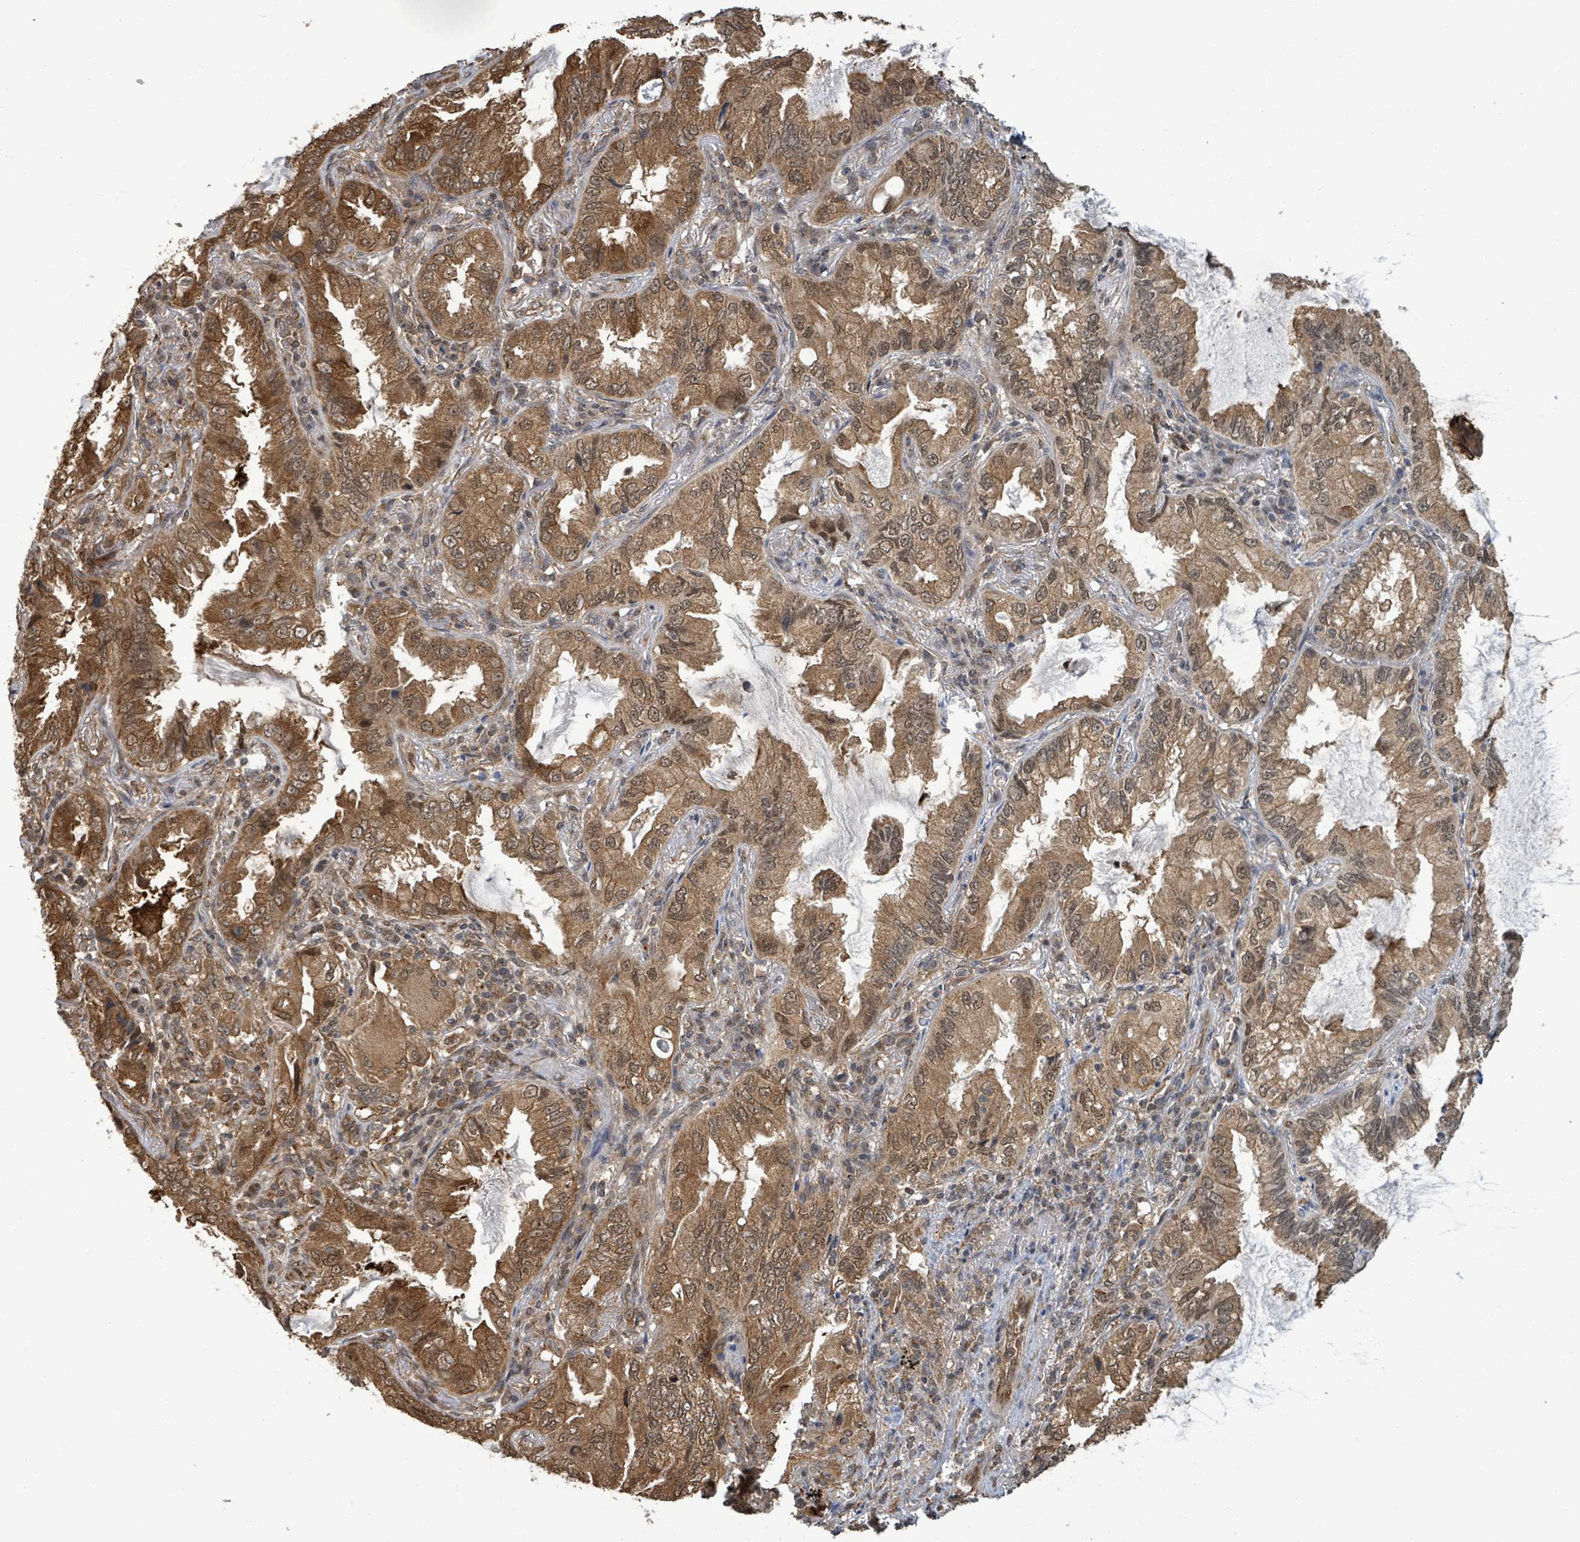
{"staining": {"intensity": "moderate", "quantity": ">75%", "location": "cytoplasmic/membranous,nuclear"}, "tissue": "lung cancer", "cell_type": "Tumor cells", "image_type": "cancer", "snomed": [{"axis": "morphology", "description": "Adenocarcinoma, NOS"}, {"axis": "topography", "description": "Lung"}], "caption": "High-magnification brightfield microscopy of adenocarcinoma (lung) stained with DAB (brown) and counterstained with hematoxylin (blue). tumor cells exhibit moderate cytoplasmic/membranous and nuclear expression is seen in about>75% of cells.", "gene": "KLC1", "patient": {"sex": "female", "age": 69}}